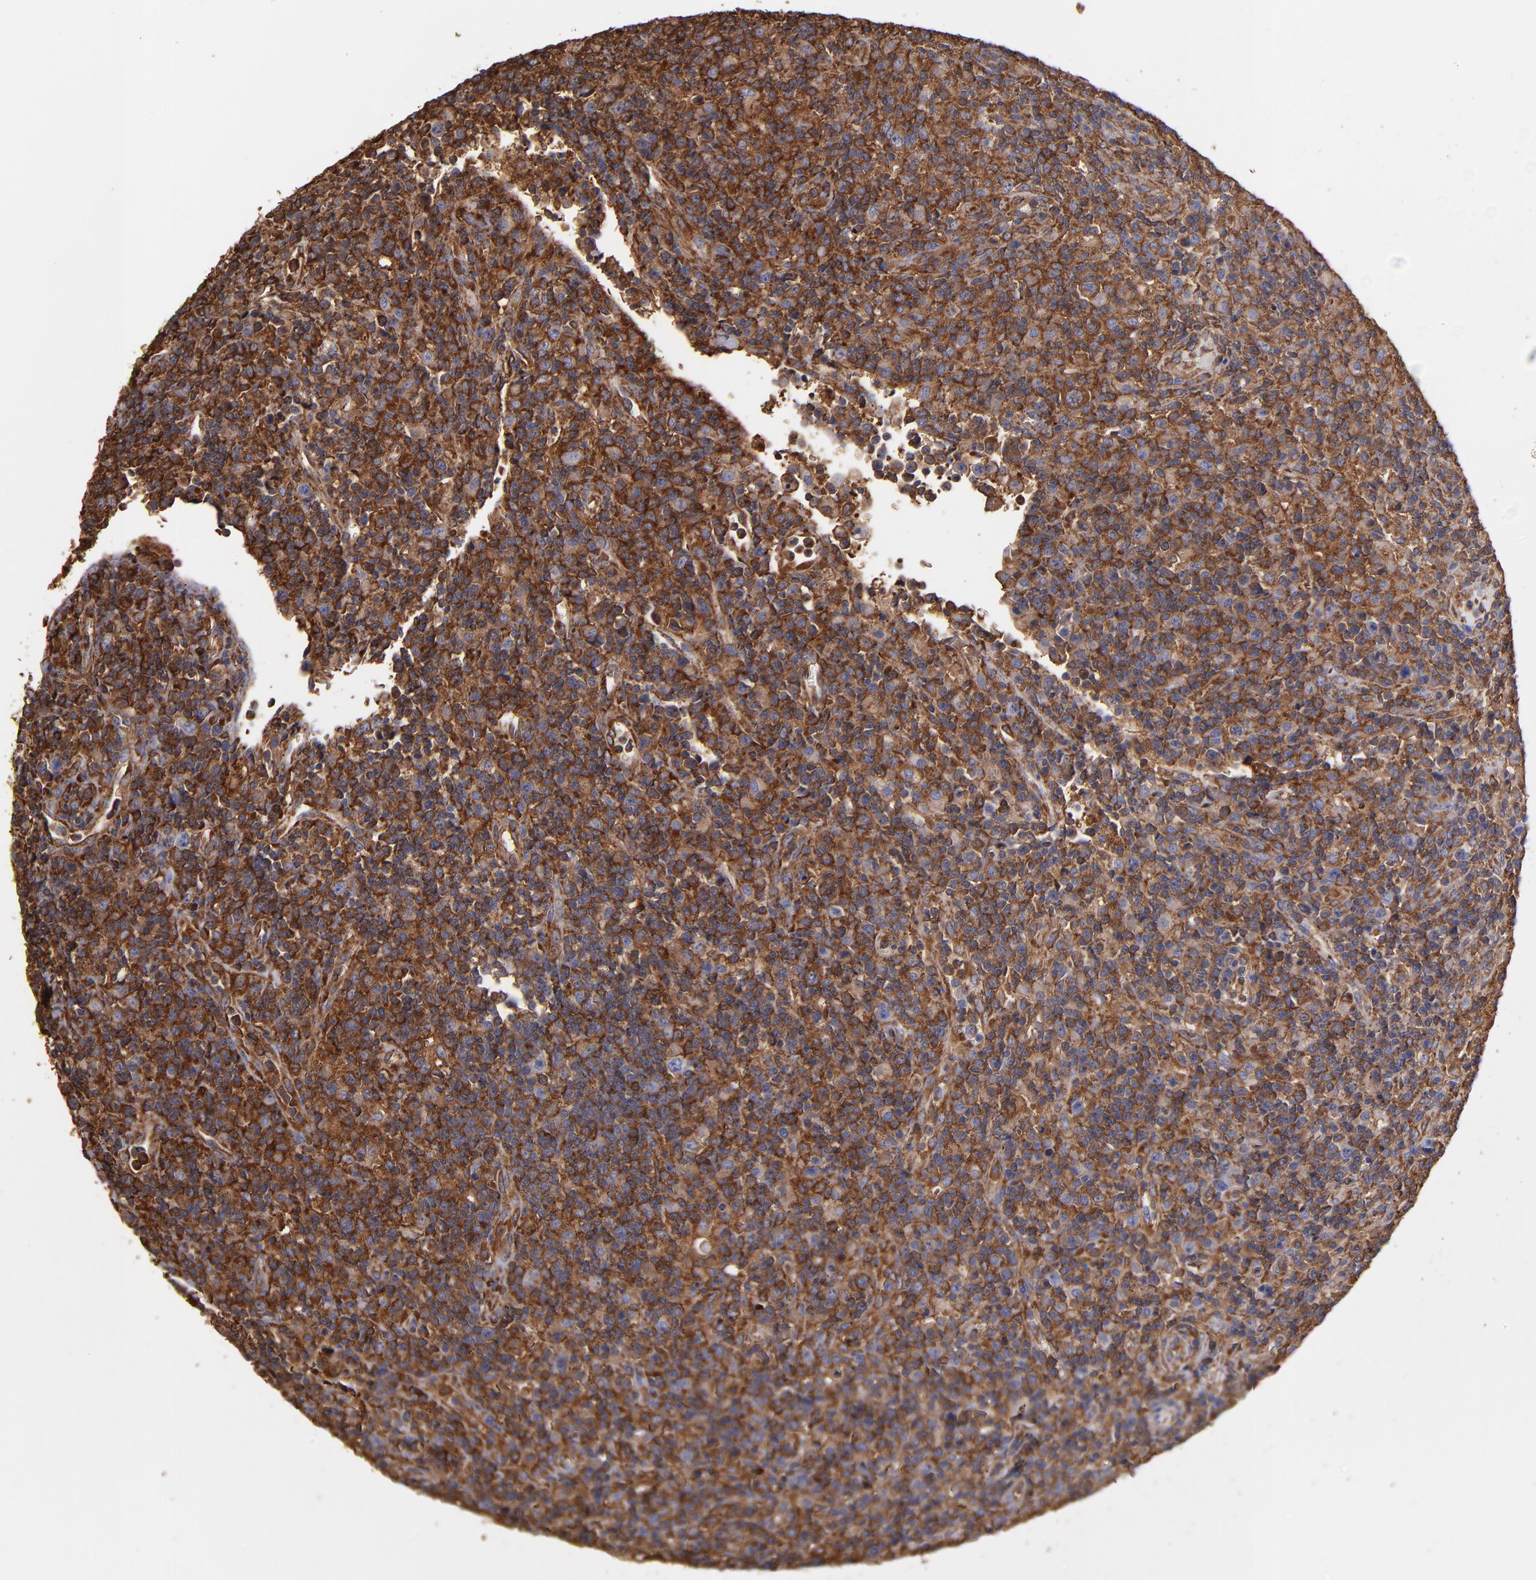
{"staining": {"intensity": "moderate", "quantity": "25%-75%", "location": "cytoplasmic/membranous"}, "tissue": "lymphoma", "cell_type": "Tumor cells", "image_type": "cancer", "snomed": [{"axis": "morphology", "description": "Hodgkin's disease, NOS"}, {"axis": "topography", "description": "Lymph node"}], "caption": "Hodgkin's disease tissue exhibits moderate cytoplasmic/membranous expression in approximately 25%-75% of tumor cells", "gene": "MVP", "patient": {"sex": "male", "age": 65}}